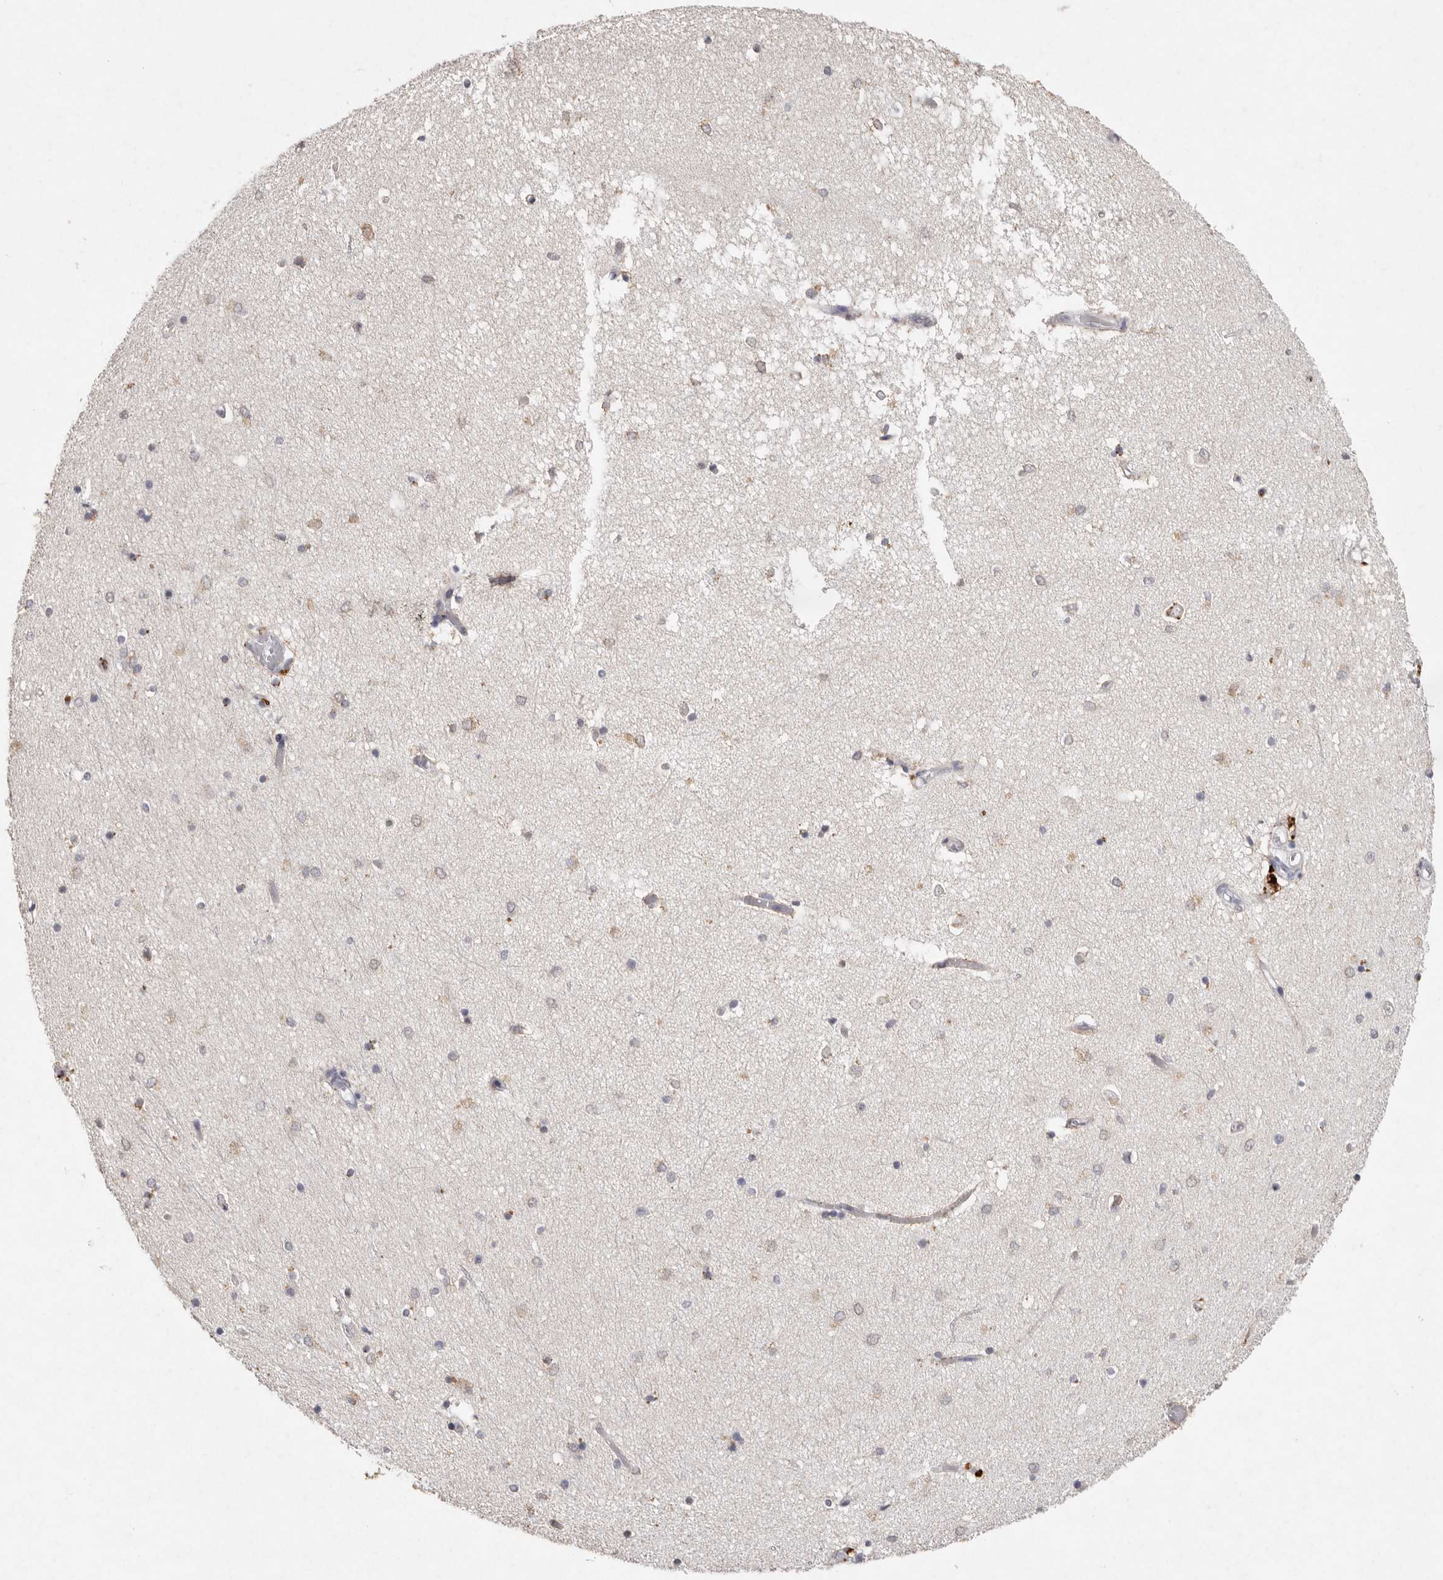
{"staining": {"intensity": "weak", "quantity": "<25%", "location": "cytoplasmic/membranous"}, "tissue": "hippocampus", "cell_type": "Glial cells", "image_type": "normal", "snomed": [{"axis": "morphology", "description": "Normal tissue, NOS"}, {"axis": "topography", "description": "Hippocampus"}], "caption": "Immunohistochemistry photomicrograph of unremarkable hippocampus: human hippocampus stained with DAB (3,3'-diaminobenzidine) shows no significant protein positivity in glial cells.", "gene": "FAM185A", "patient": {"sex": "male", "age": 45}}